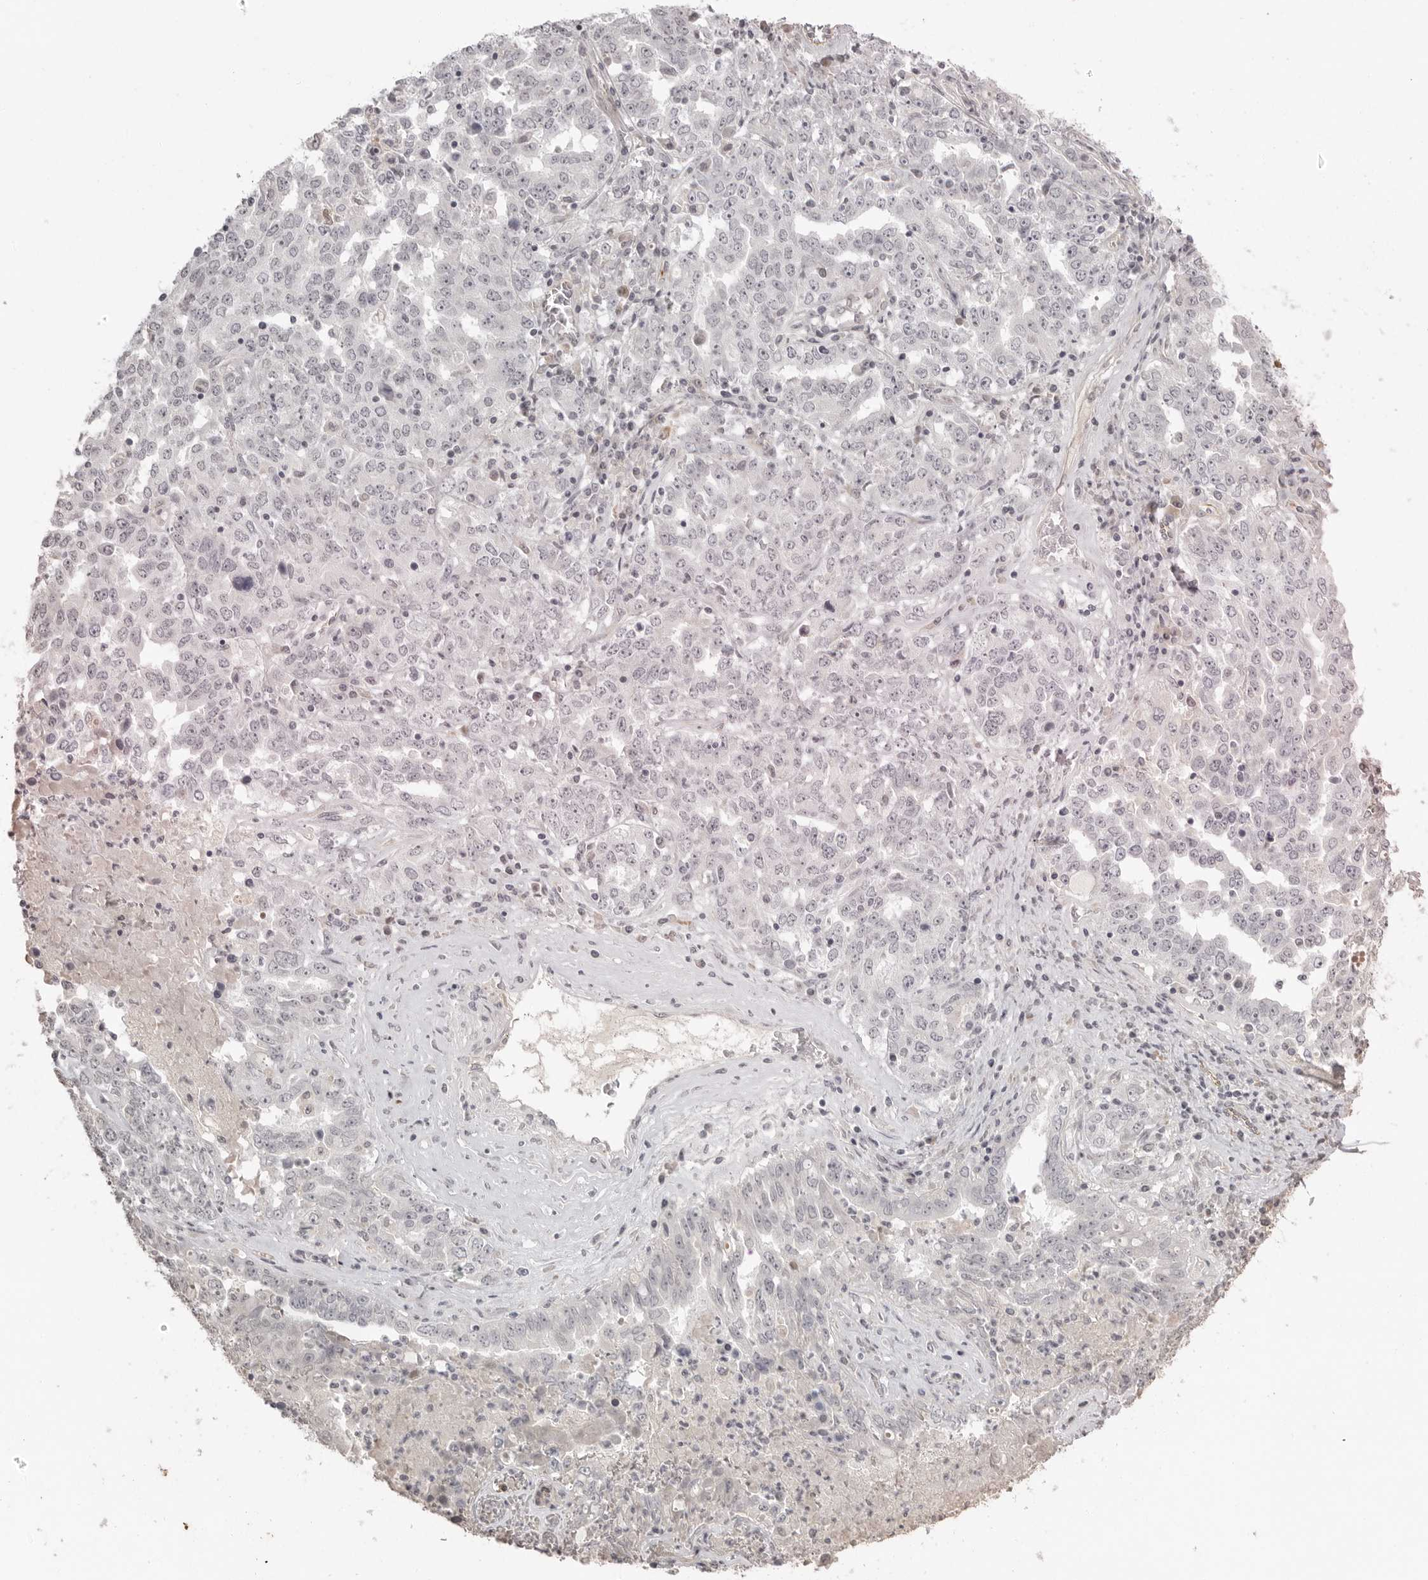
{"staining": {"intensity": "negative", "quantity": "none", "location": "none"}, "tissue": "ovarian cancer", "cell_type": "Tumor cells", "image_type": "cancer", "snomed": [{"axis": "morphology", "description": "Carcinoma, endometroid"}, {"axis": "topography", "description": "Ovary"}], "caption": "An immunohistochemistry (IHC) image of ovarian cancer (endometroid carcinoma) is shown. There is no staining in tumor cells of ovarian cancer (endometroid carcinoma).", "gene": "SMG8", "patient": {"sex": "female", "age": 62}}